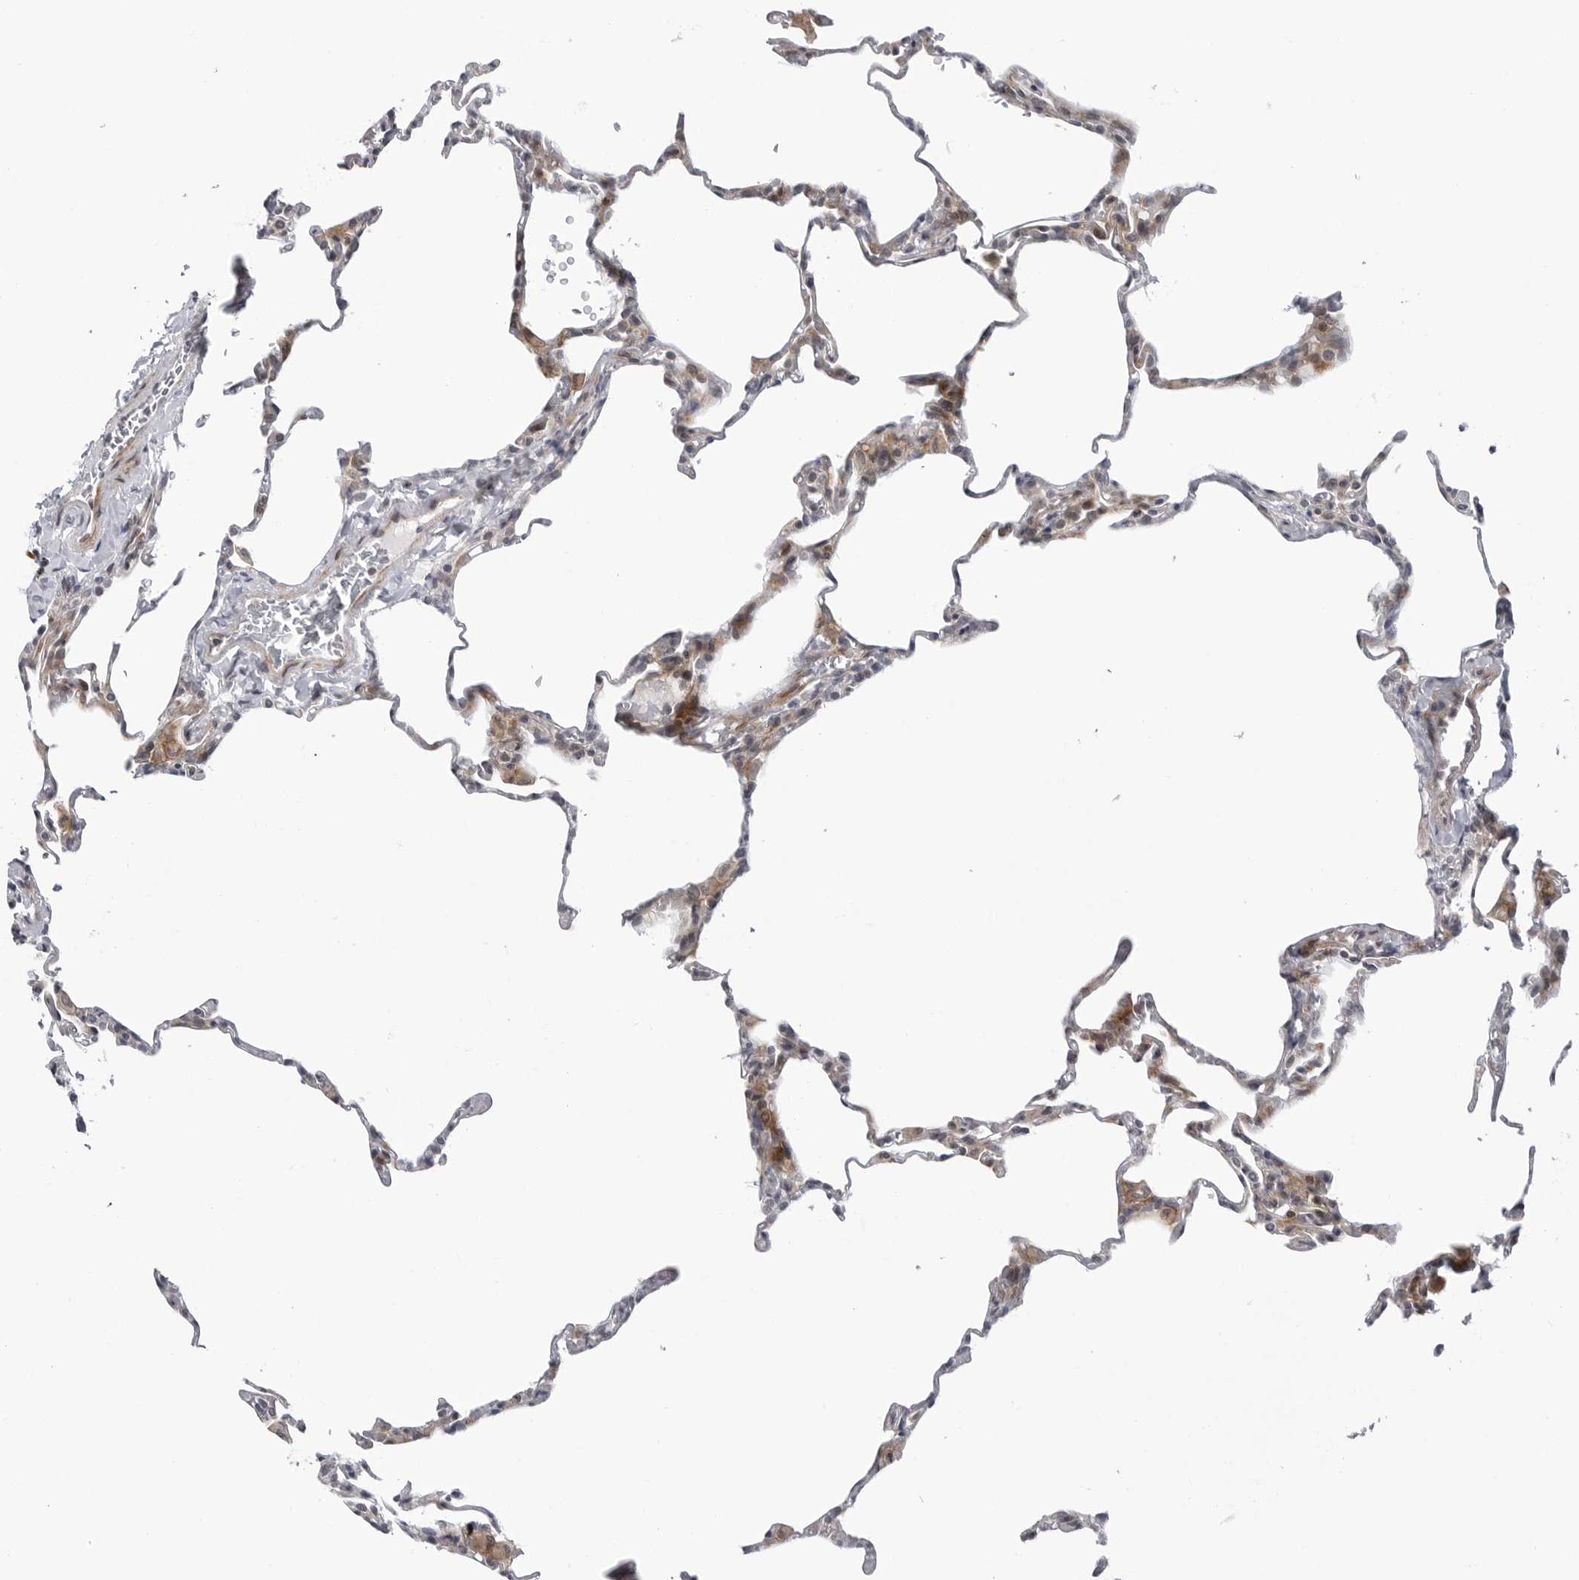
{"staining": {"intensity": "weak", "quantity": "<25%", "location": "cytoplasmic/membranous"}, "tissue": "lung", "cell_type": "Alveolar cells", "image_type": "normal", "snomed": [{"axis": "morphology", "description": "Normal tissue, NOS"}, {"axis": "topography", "description": "Lung"}], "caption": "Normal lung was stained to show a protein in brown. There is no significant expression in alveolar cells. (DAB immunohistochemistry (IHC) with hematoxylin counter stain).", "gene": "ADAMTS5", "patient": {"sex": "male", "age": 20}}